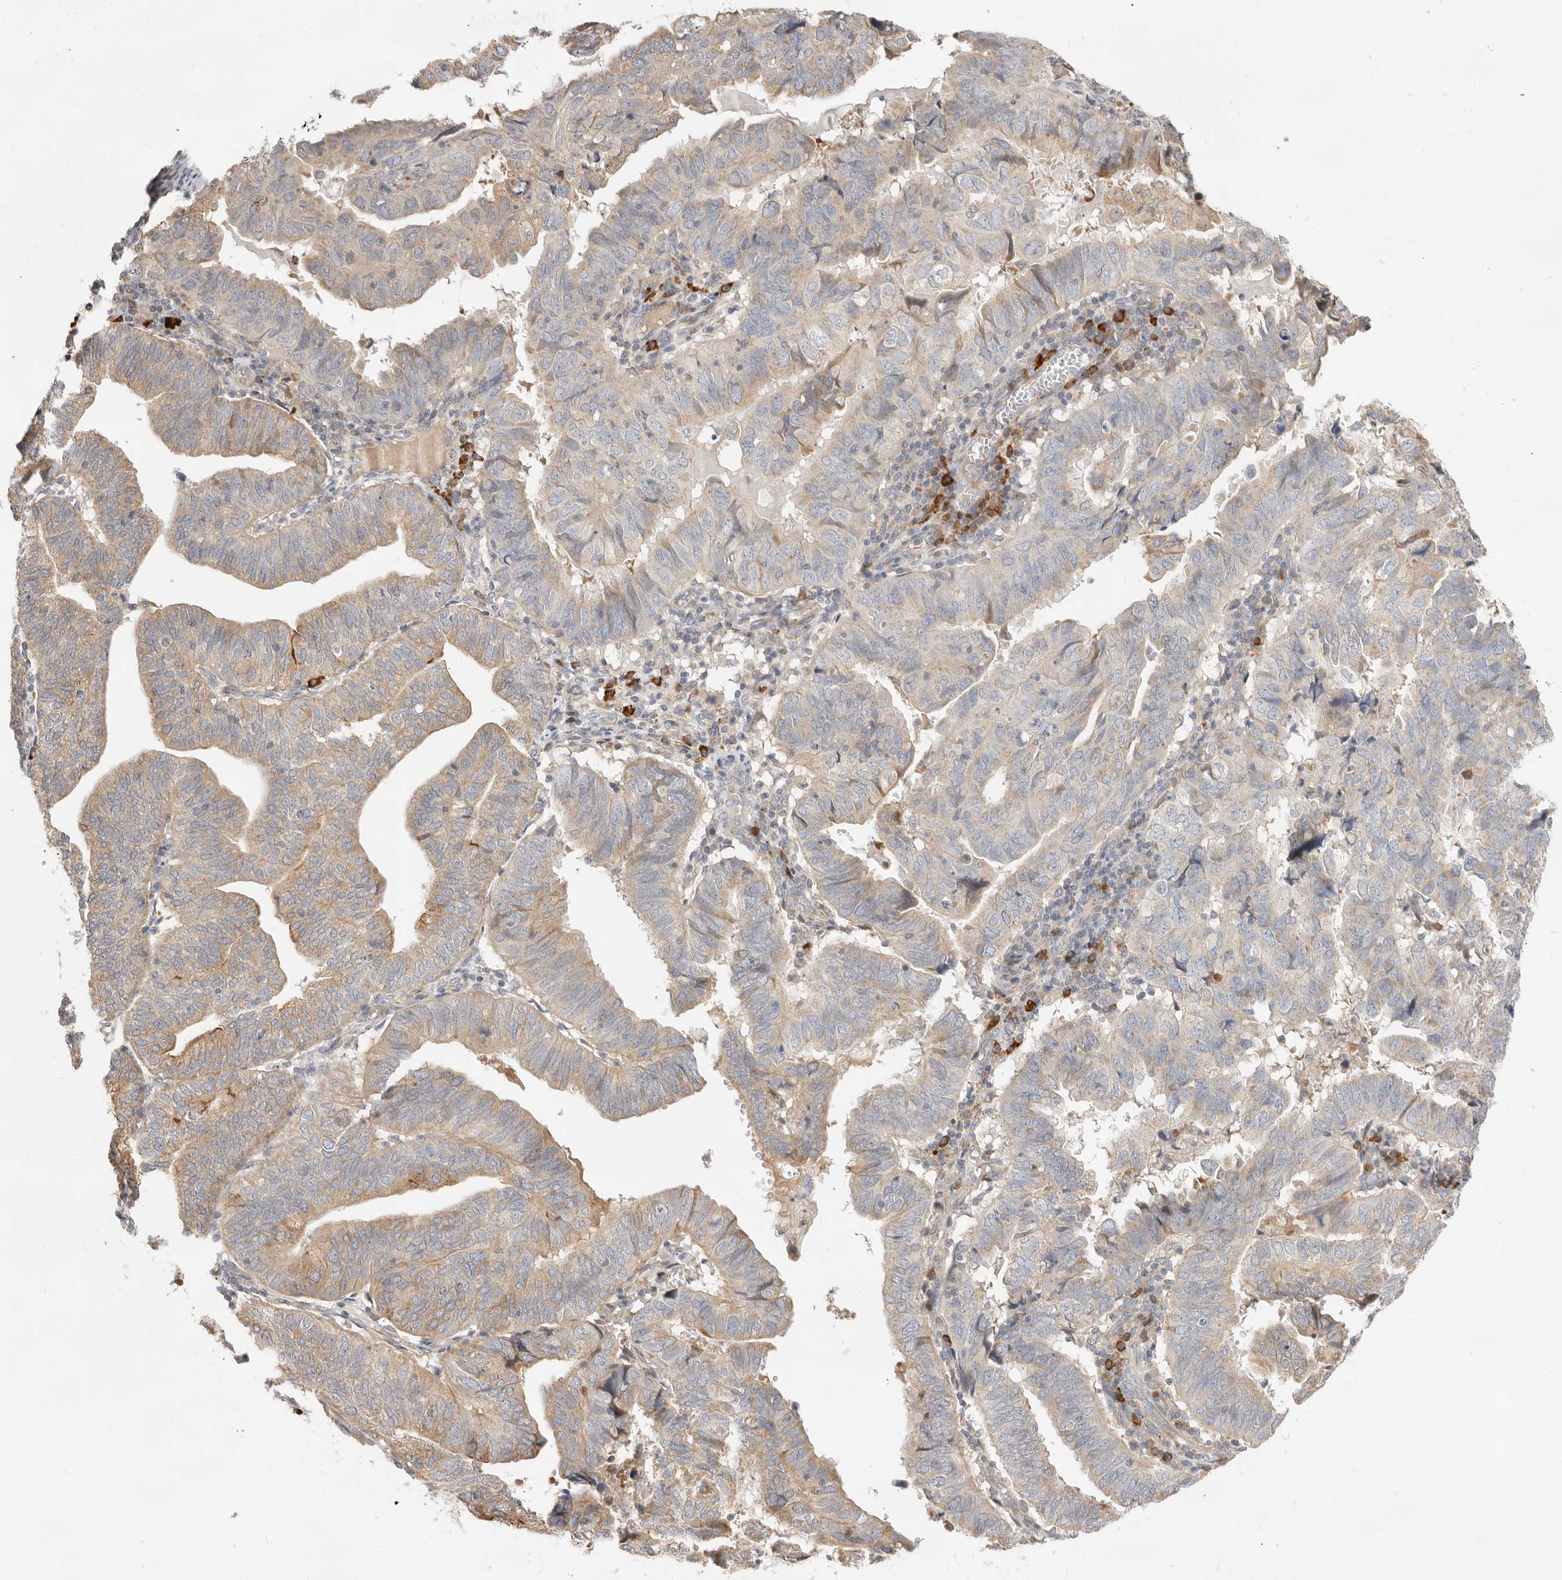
{"staining": {"intensity": "moderate", "quantity": "25%-75%", "location": "cytoplasmic/membranous"}, "tissue": "endometrial cancer", "cell_type": "Tumor cells", "image_type": "cancer", "snomed": [{"axis": "morphology", "description": "Adenocarcinoma, NOS"}, {"axis": "topography", "description": "Uterus"}], "caption": "Immunohistochemical staining of endometrial adenocarcinoma displays medium levels of moderate cytoplasmic/membranous expression in approximately 25%-75% of tumor cells.", "gene": "USH1C", "patient": {"sex": "female", "age": 77}}